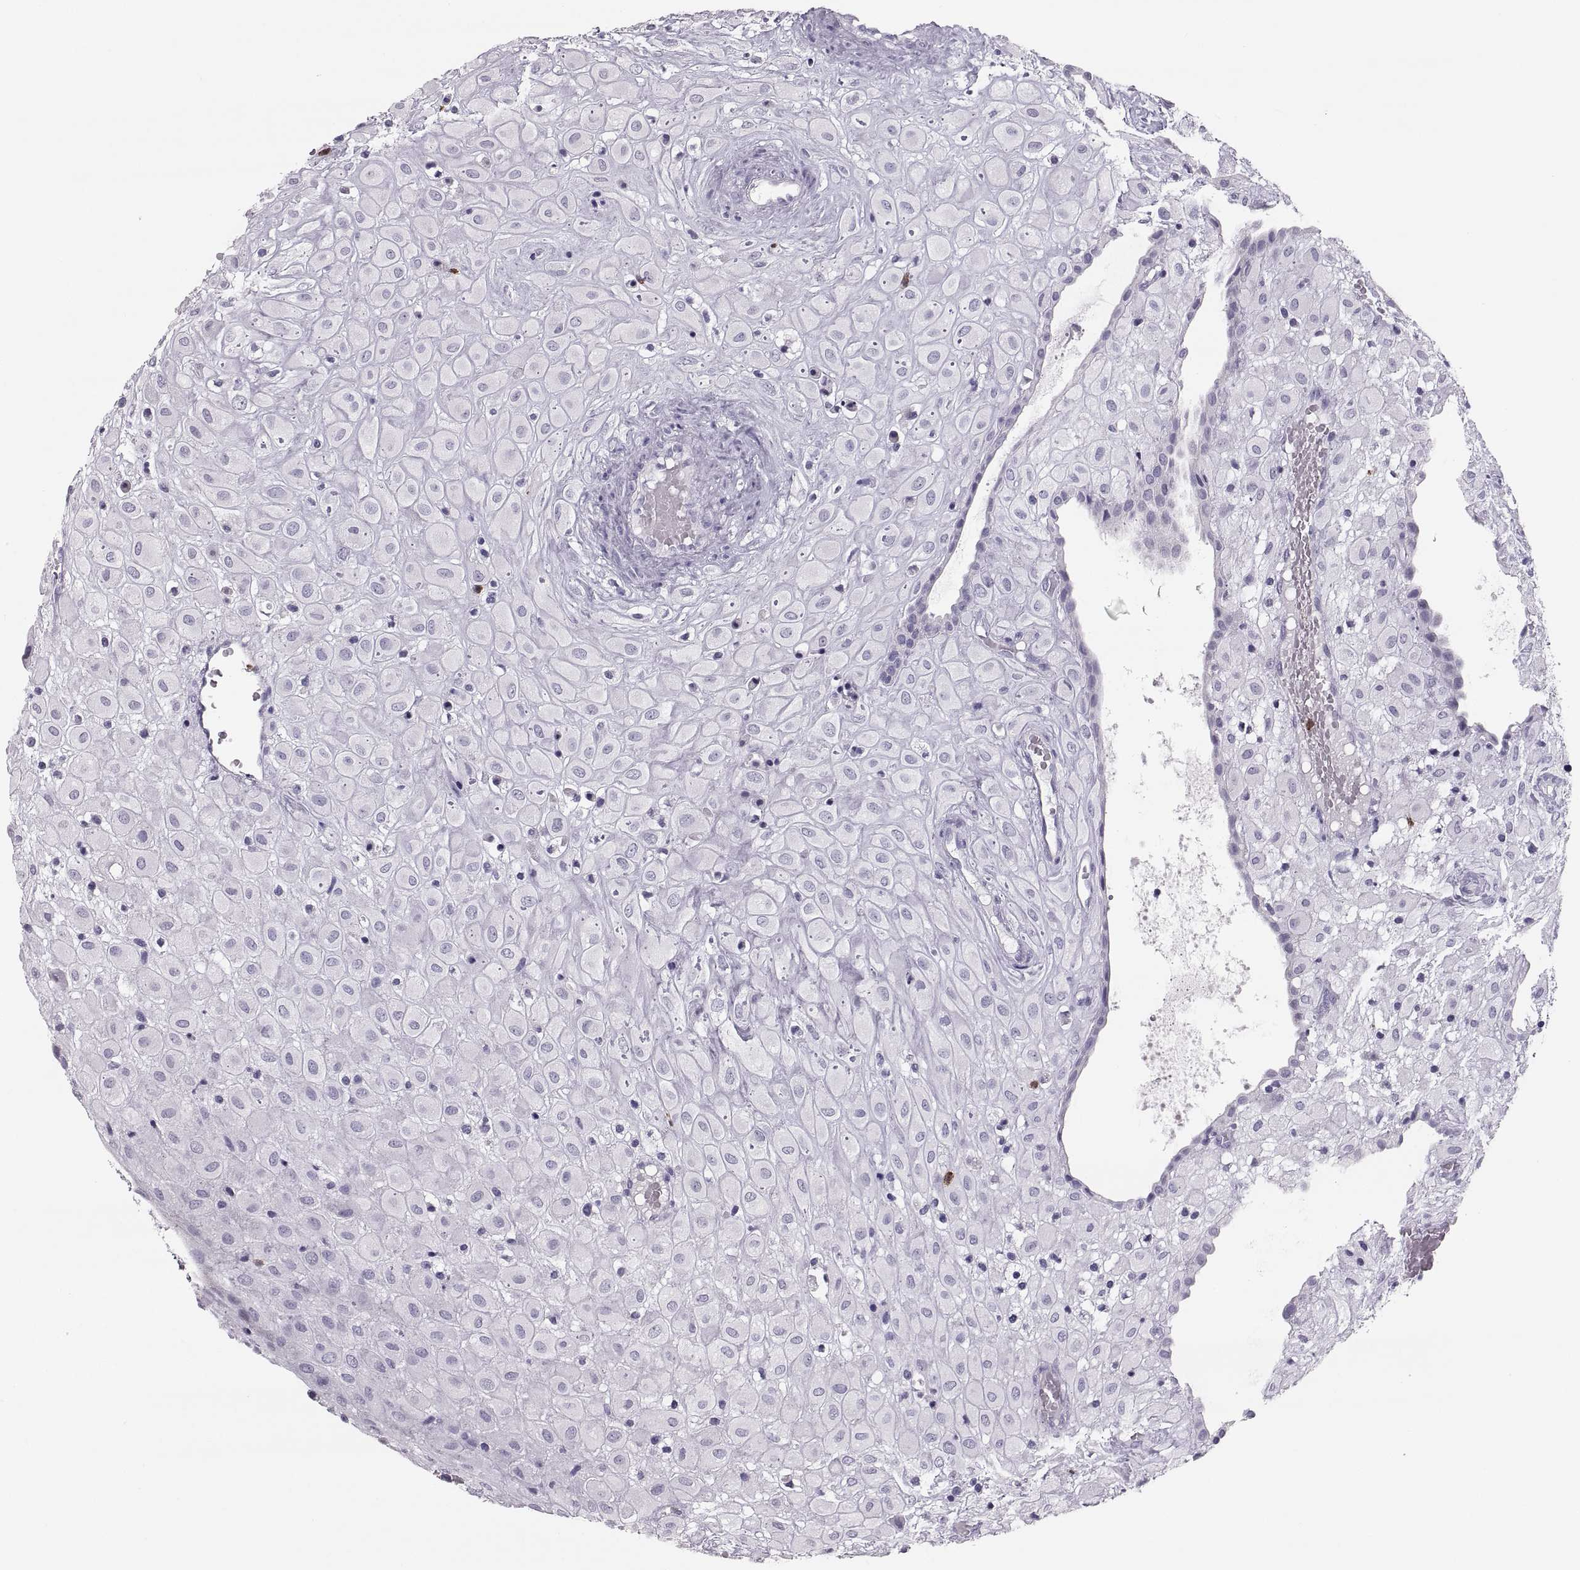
{"staining": {"intensity": "negative", "quantity": "none", "location": "none"}, "tissue": "placenta", "cell_type": "Decidual cells", "image_type": "normal", "snomed": [{"axis": "morphology", "description": "Normal tissue, NOS"}, {"axis": "topography", "description": "Placenta"}], "caption": "An immunohistochemistry (IHC) histopathology image of normal placenta is shown. There is no staining in decidual cells of placenta.", "gene": "MILR1", "patient": {"sex": "female", "age": 24}}